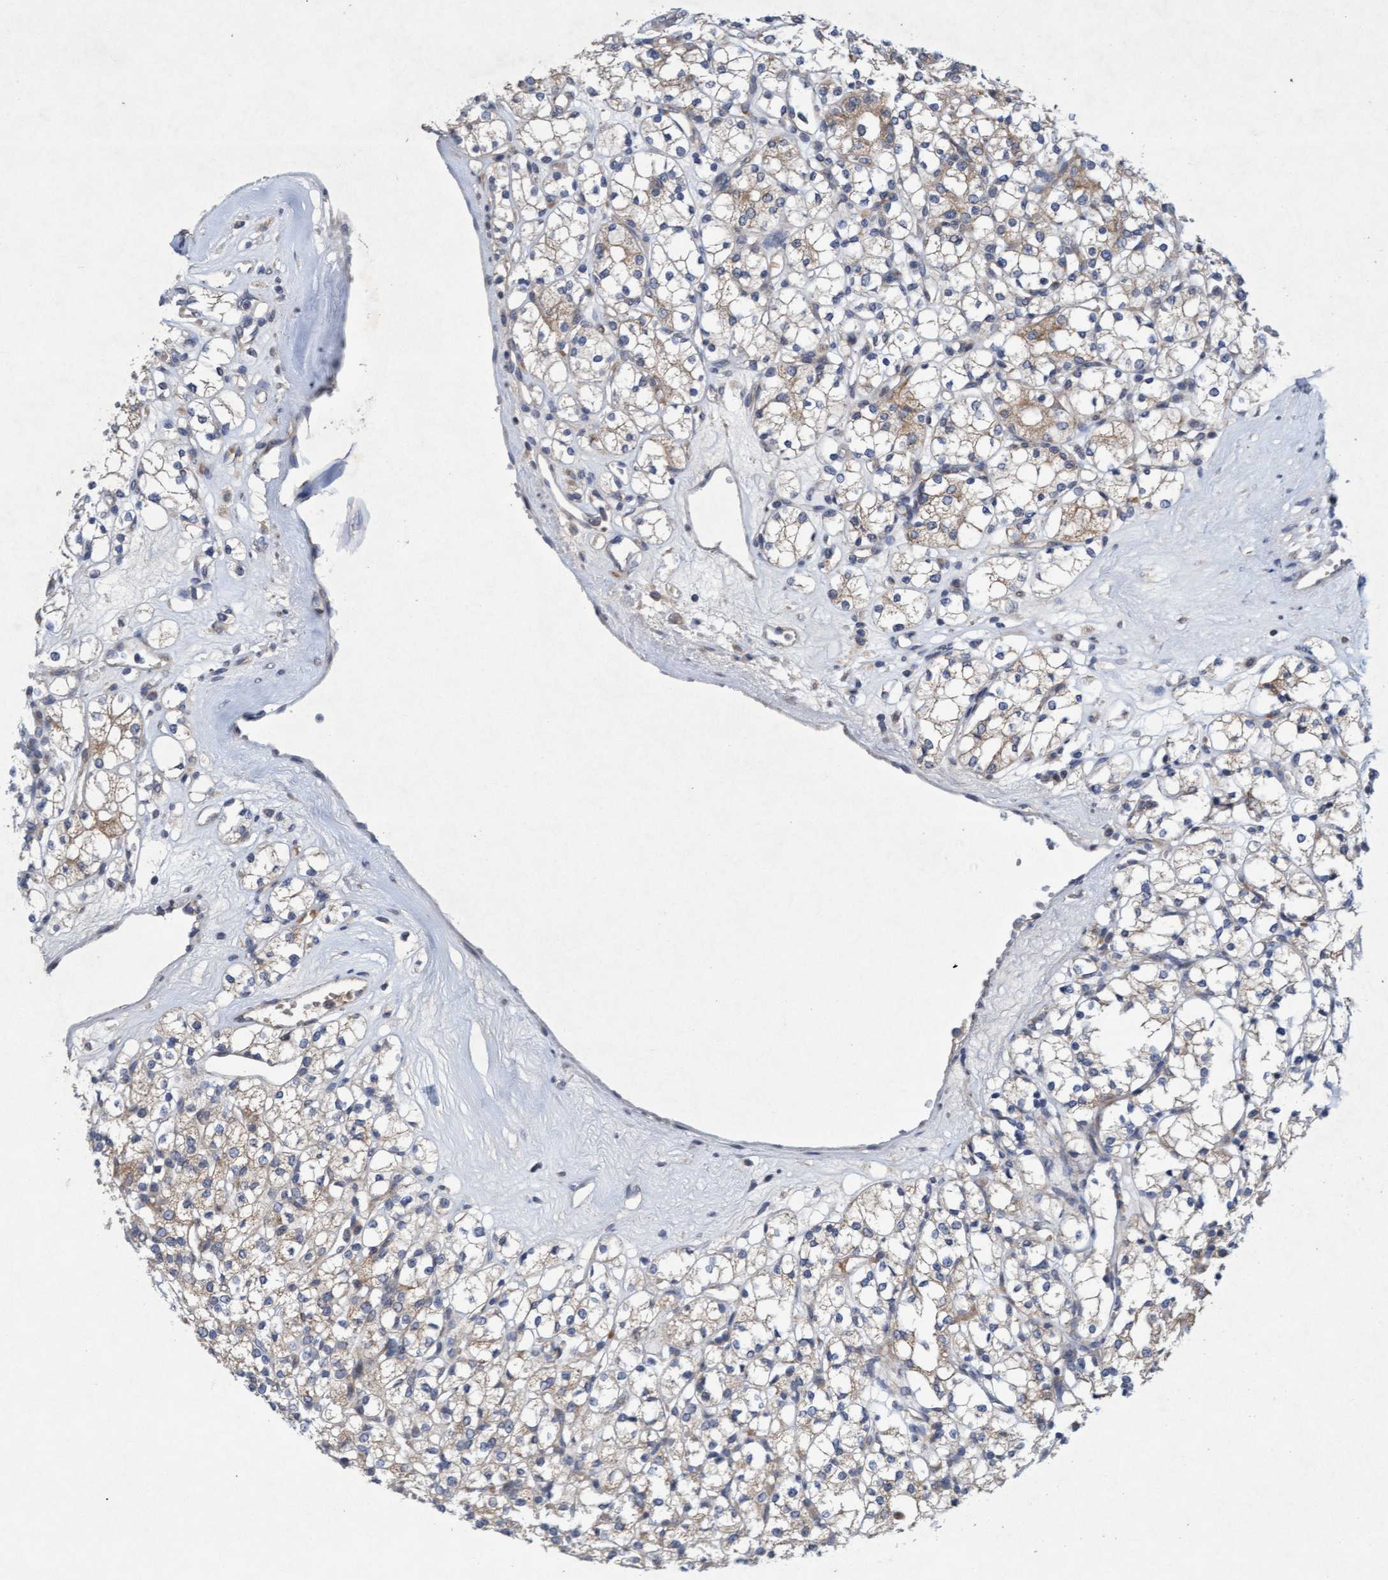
{"staining": {"intensity": "weak", "quantity": ">75%", "location": "cytoplasmic/membranous"}, "tissue": "renal cancer", "cell_type": "Tumor cells", "image_type": "cancer", "snomed": [{"axis": "morphology", "description": "Adenocarcinoma, NOS"}, {"axis": "topography", "description": "Kidney"}], "caption": "Adenocarcinoma (renal) tissue demonstrates weak cytoplasmic/membranous staining in about >75% of tumor cells, visualized by immunohistochemistry. (DAB = brown stain, brightfield microscopy at high magnification).", "gene": "DDHD2", "patient": {"sex": "male", "age": 77}}